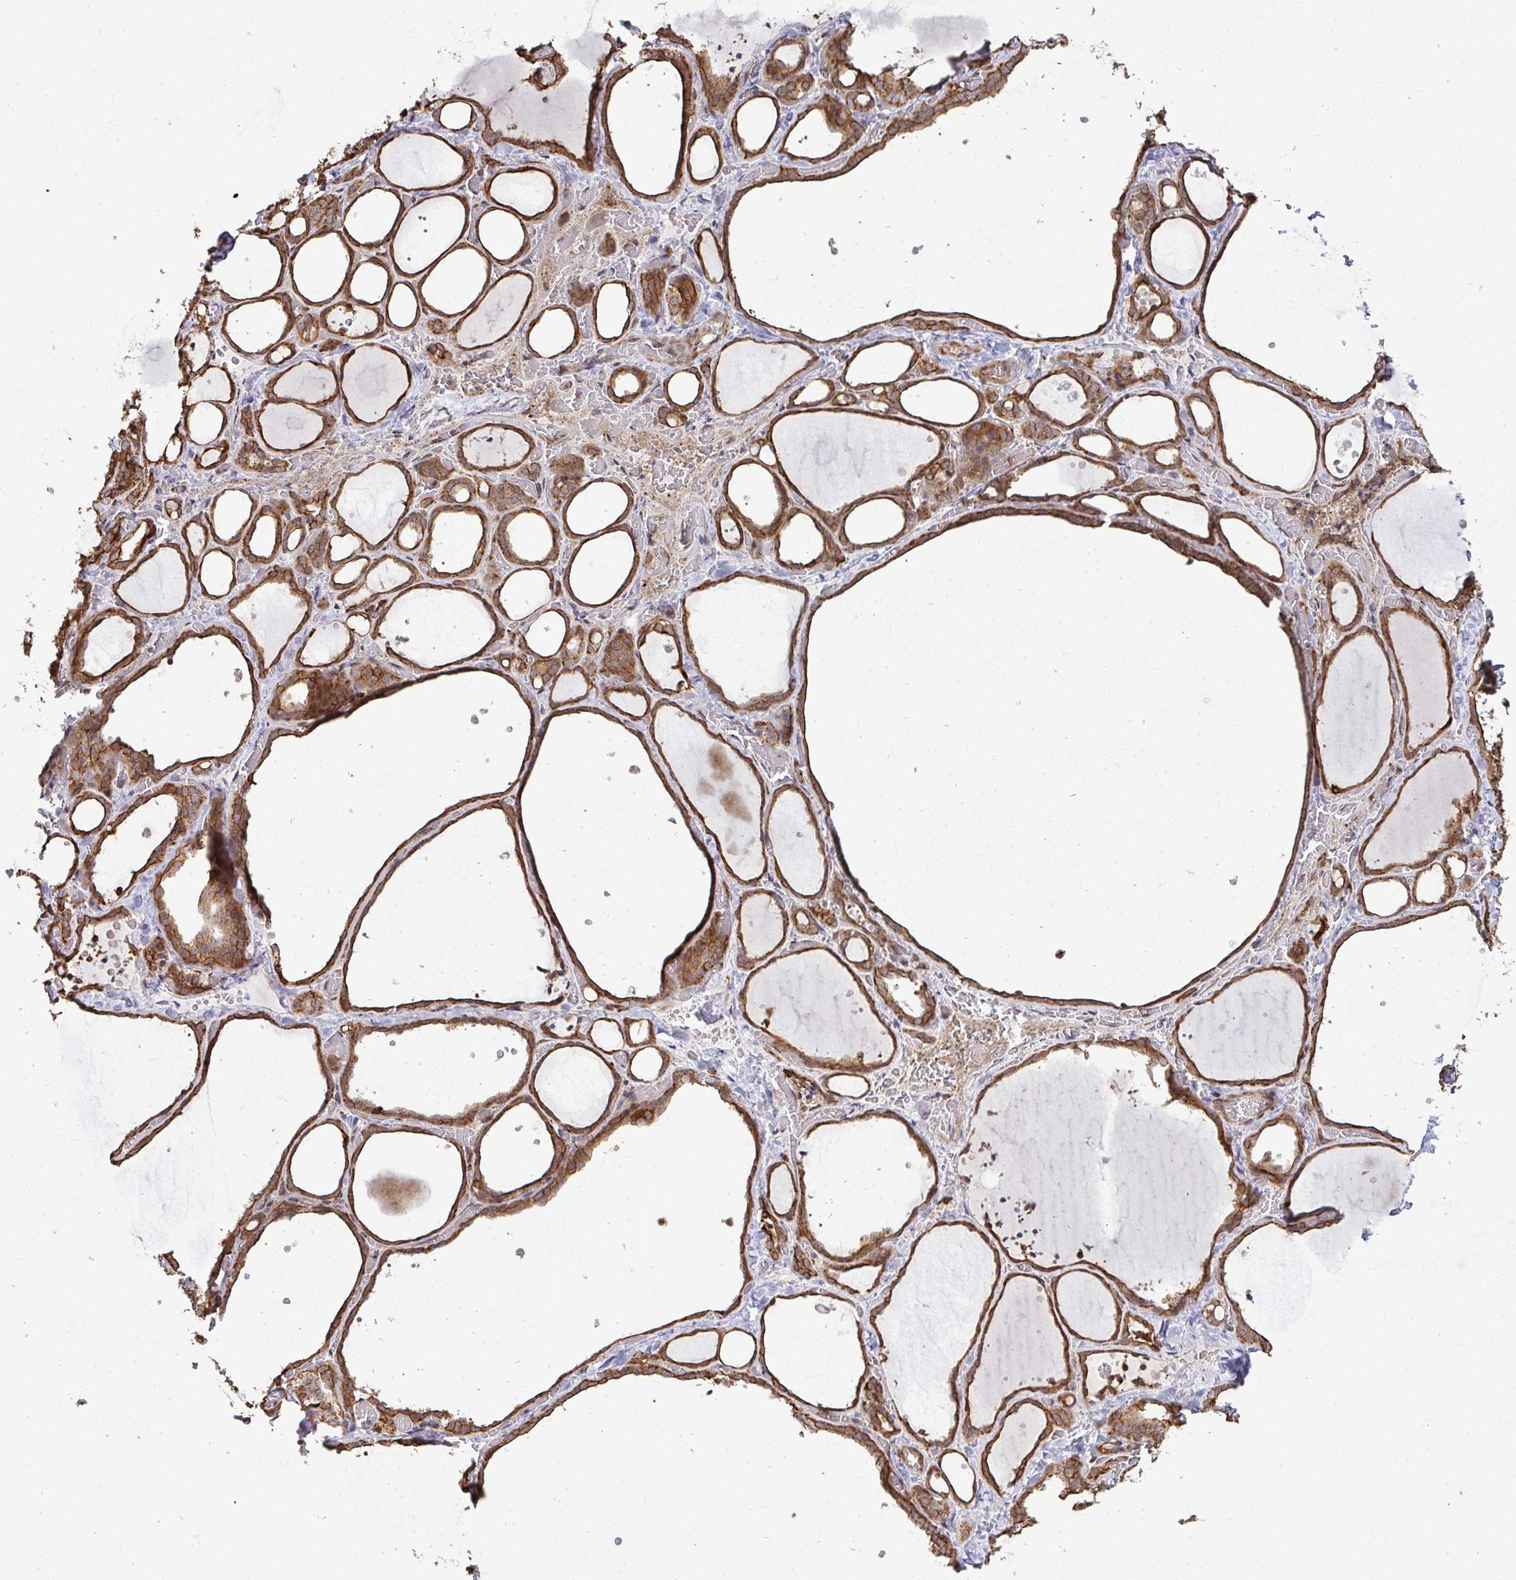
{"staining": {"intensity": "strong", "quantity": ">75%", "location": "cytoplasmic/membranous"}, "tissue": "thyroid gland", "cell_type": "Glandular cells", "image_type": "normal", "snomed": [{"axis": "morphology", "description": "Normal tissue, NOS"}, {"axis": "topography", "description": "Thyroid gland"}], "caption": "Thyroid gland stained for a protein shows strong cytoplasmic/membranous positivity in glandular cells. The staining was performed using DAB, with brown indicating positive protein expression. Nuclei are stained blue with hematoxylin.", "gene": "TRIM44", "patient": {"sex": "female", "age": 36}}